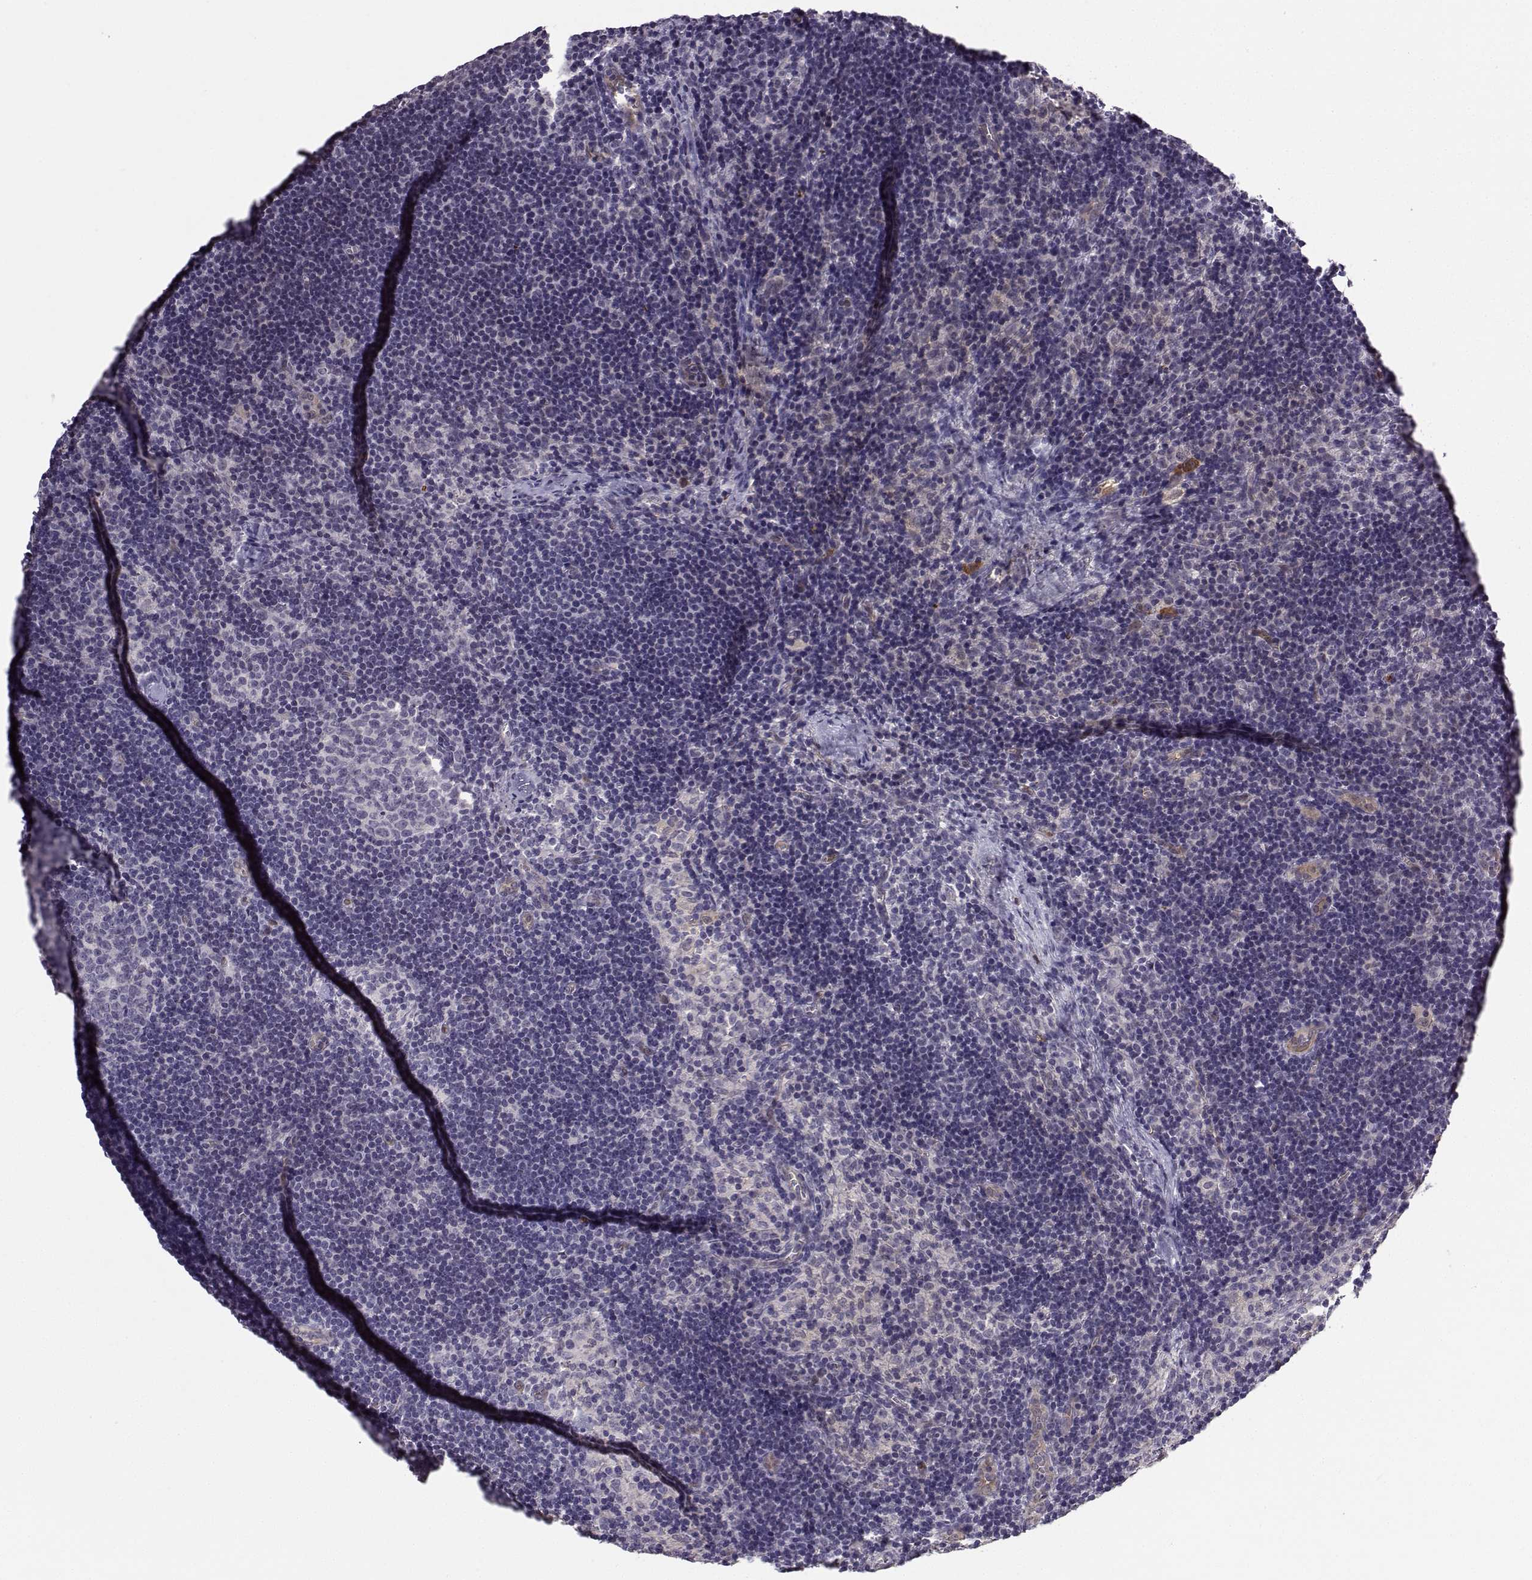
{"staining": {"intensity": "negative", "quantity": "none", "location": "none"}, "tissue": "lymph node", "cell_type": "Germinal center cells", "image_type": "normal", "snomed": [{"axis": "morphology", "description": "Normal tissue, NOS"}, {"axis": "topography", "description": "Lymph node"}], "caption": "Human lymph node stained for a protein using immunohistochemistry displays no staining in germinal center cells.", "gene": "NQO1", "patient": {"sex": "female", "age": 52}}